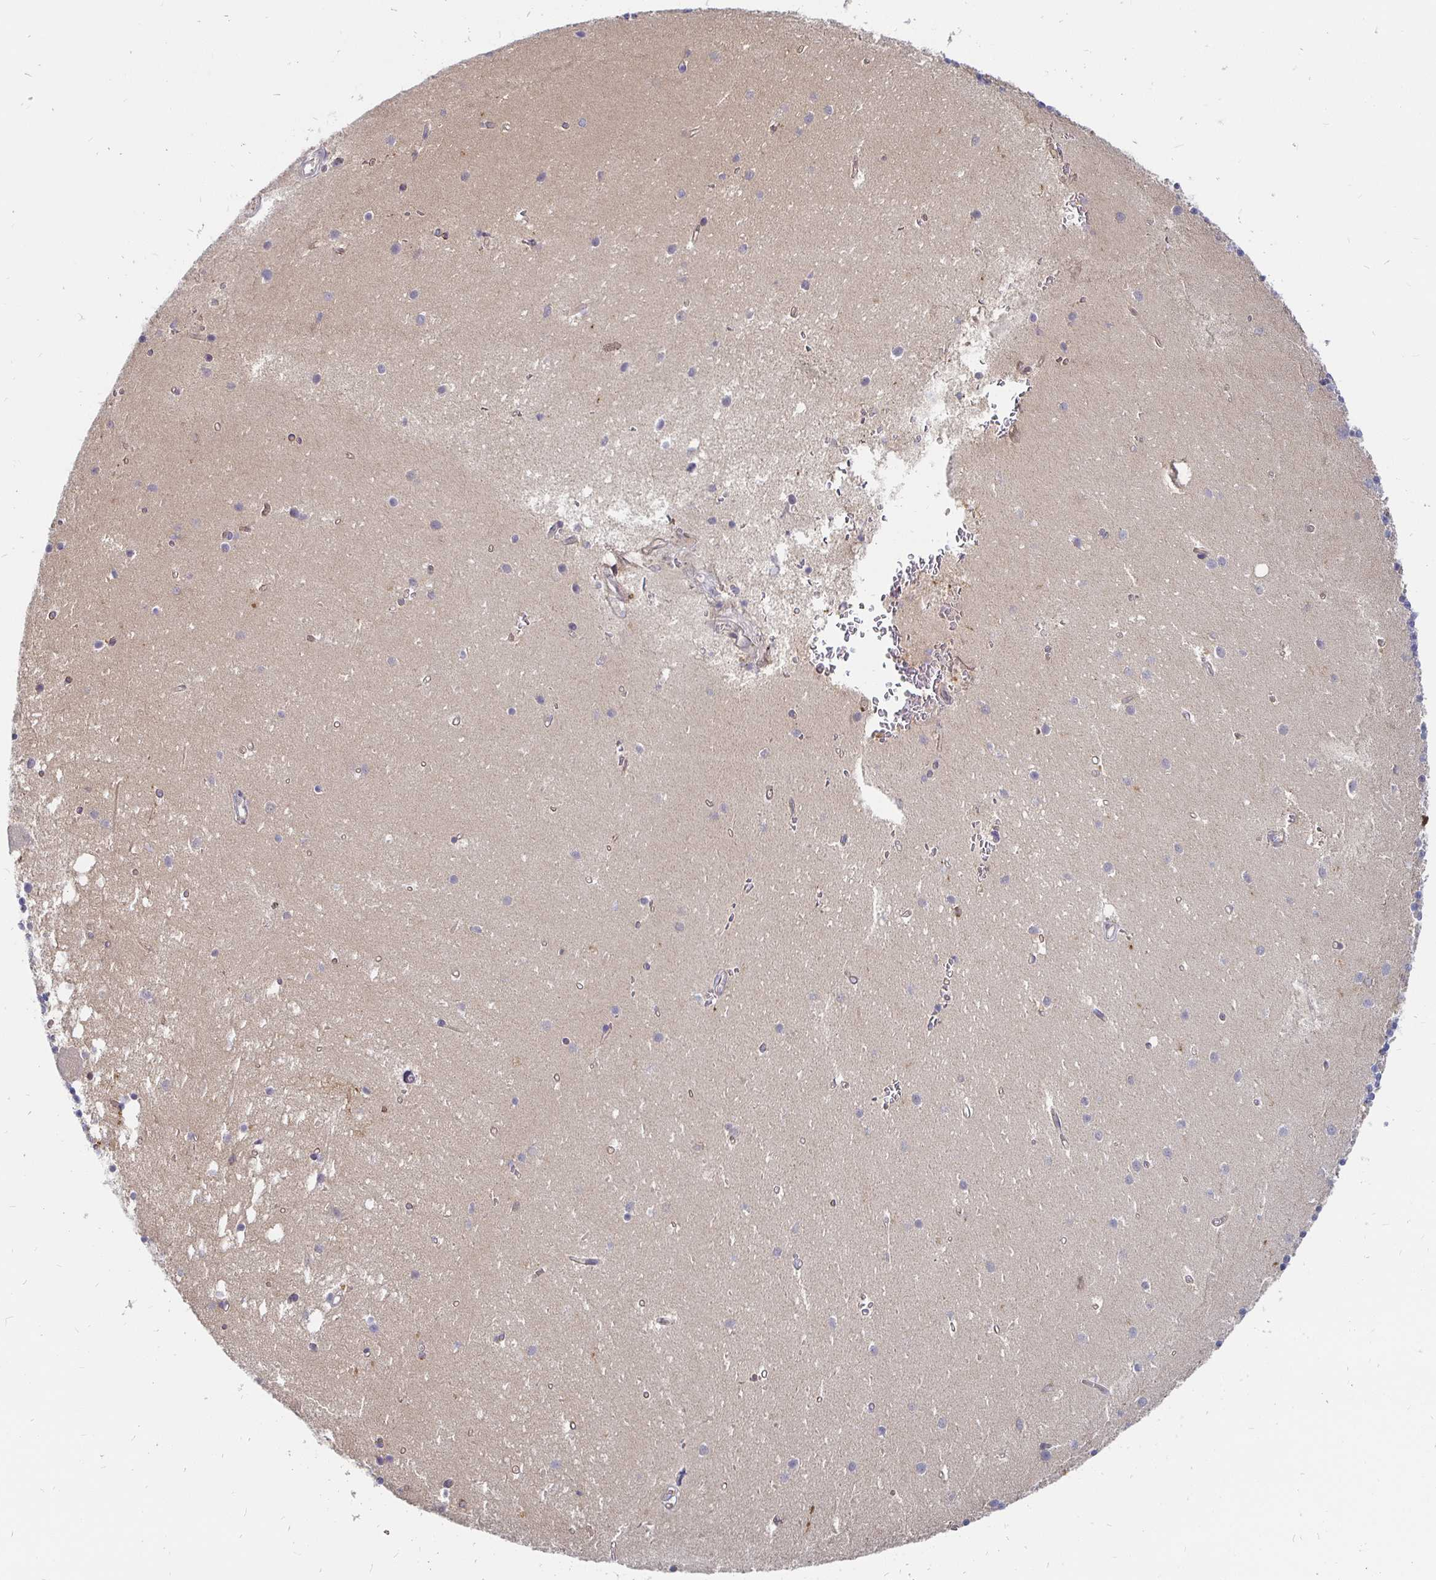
{"staining": {"intensity": "negative", "quantity": "none", "location": "none"}, "tissue": "cerebellum", "cell_type": "Cells in granular layer", "image_type": "normal", "snomed": [{"axis": "morphology", "description": "Normal tissue, NOS"}, {"axis": "topography", "description": "Cerebellum"}], "caption": "This is an IHC histopathology image of unremarkable cerebellum. There is no positivity in cells in granular layer.", "gene": "CCDC85A", "patient": {"sex": "male", "age": 54}}